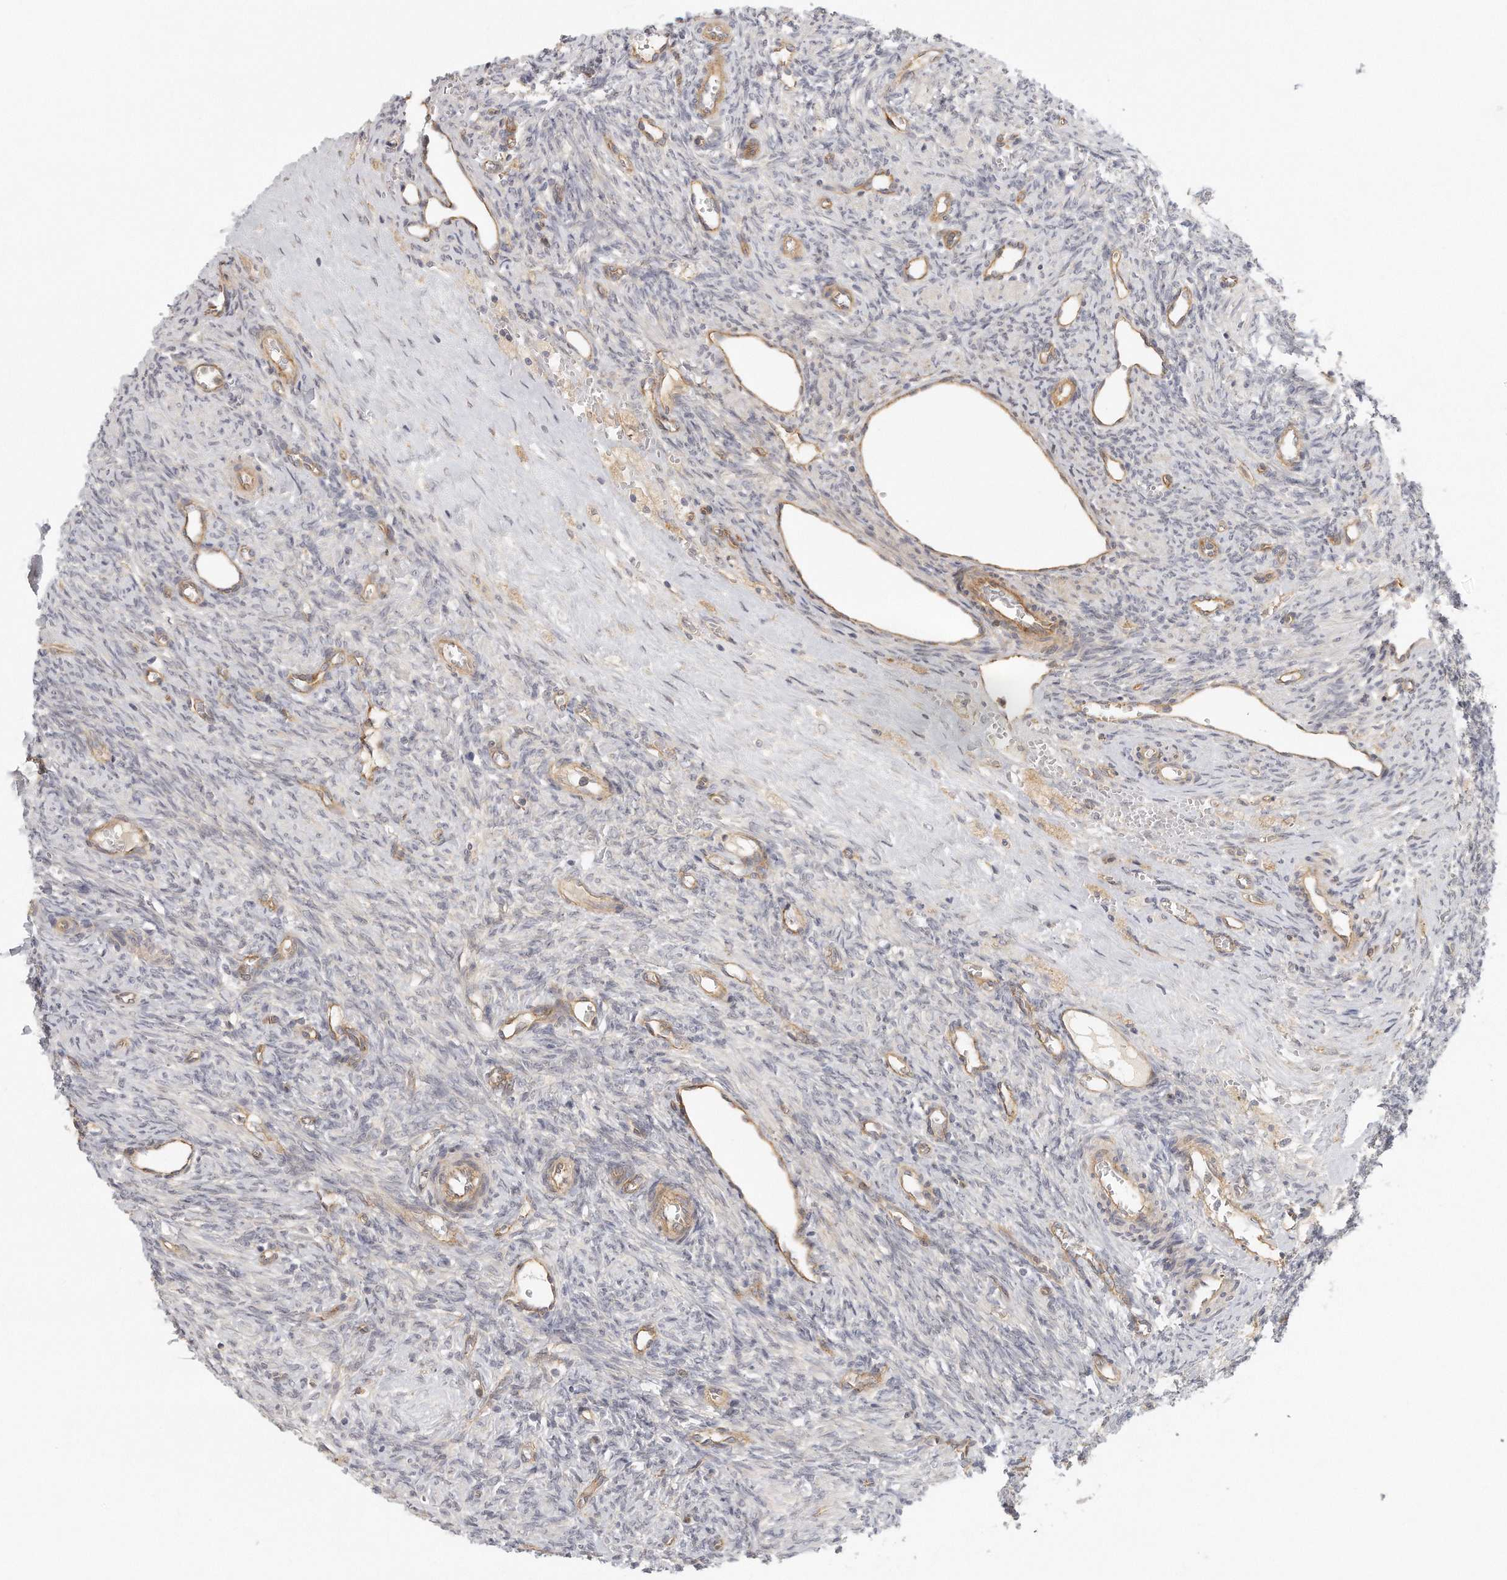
{"staining": {"intensity": "moderate", "quantity": ">75%", "location": "cytoplasmic/membranous"}, "tissue": "ovary", "cell_type": "Follicle cells", "image_type": "normal", "snomed": [{"axis": "morphology", "description": "Normal tissue, NOS"}, {"axis": "topography", "description": "Ovary"}], "caption": "Benign ovary was stained to show a protein in brown. There is medium levels of moderate cytoplasmic/membranous positivity in approximately >75% of follicle cells.", "gene": "MTERF4", "patient": {"sex": "female", "age": 41}}